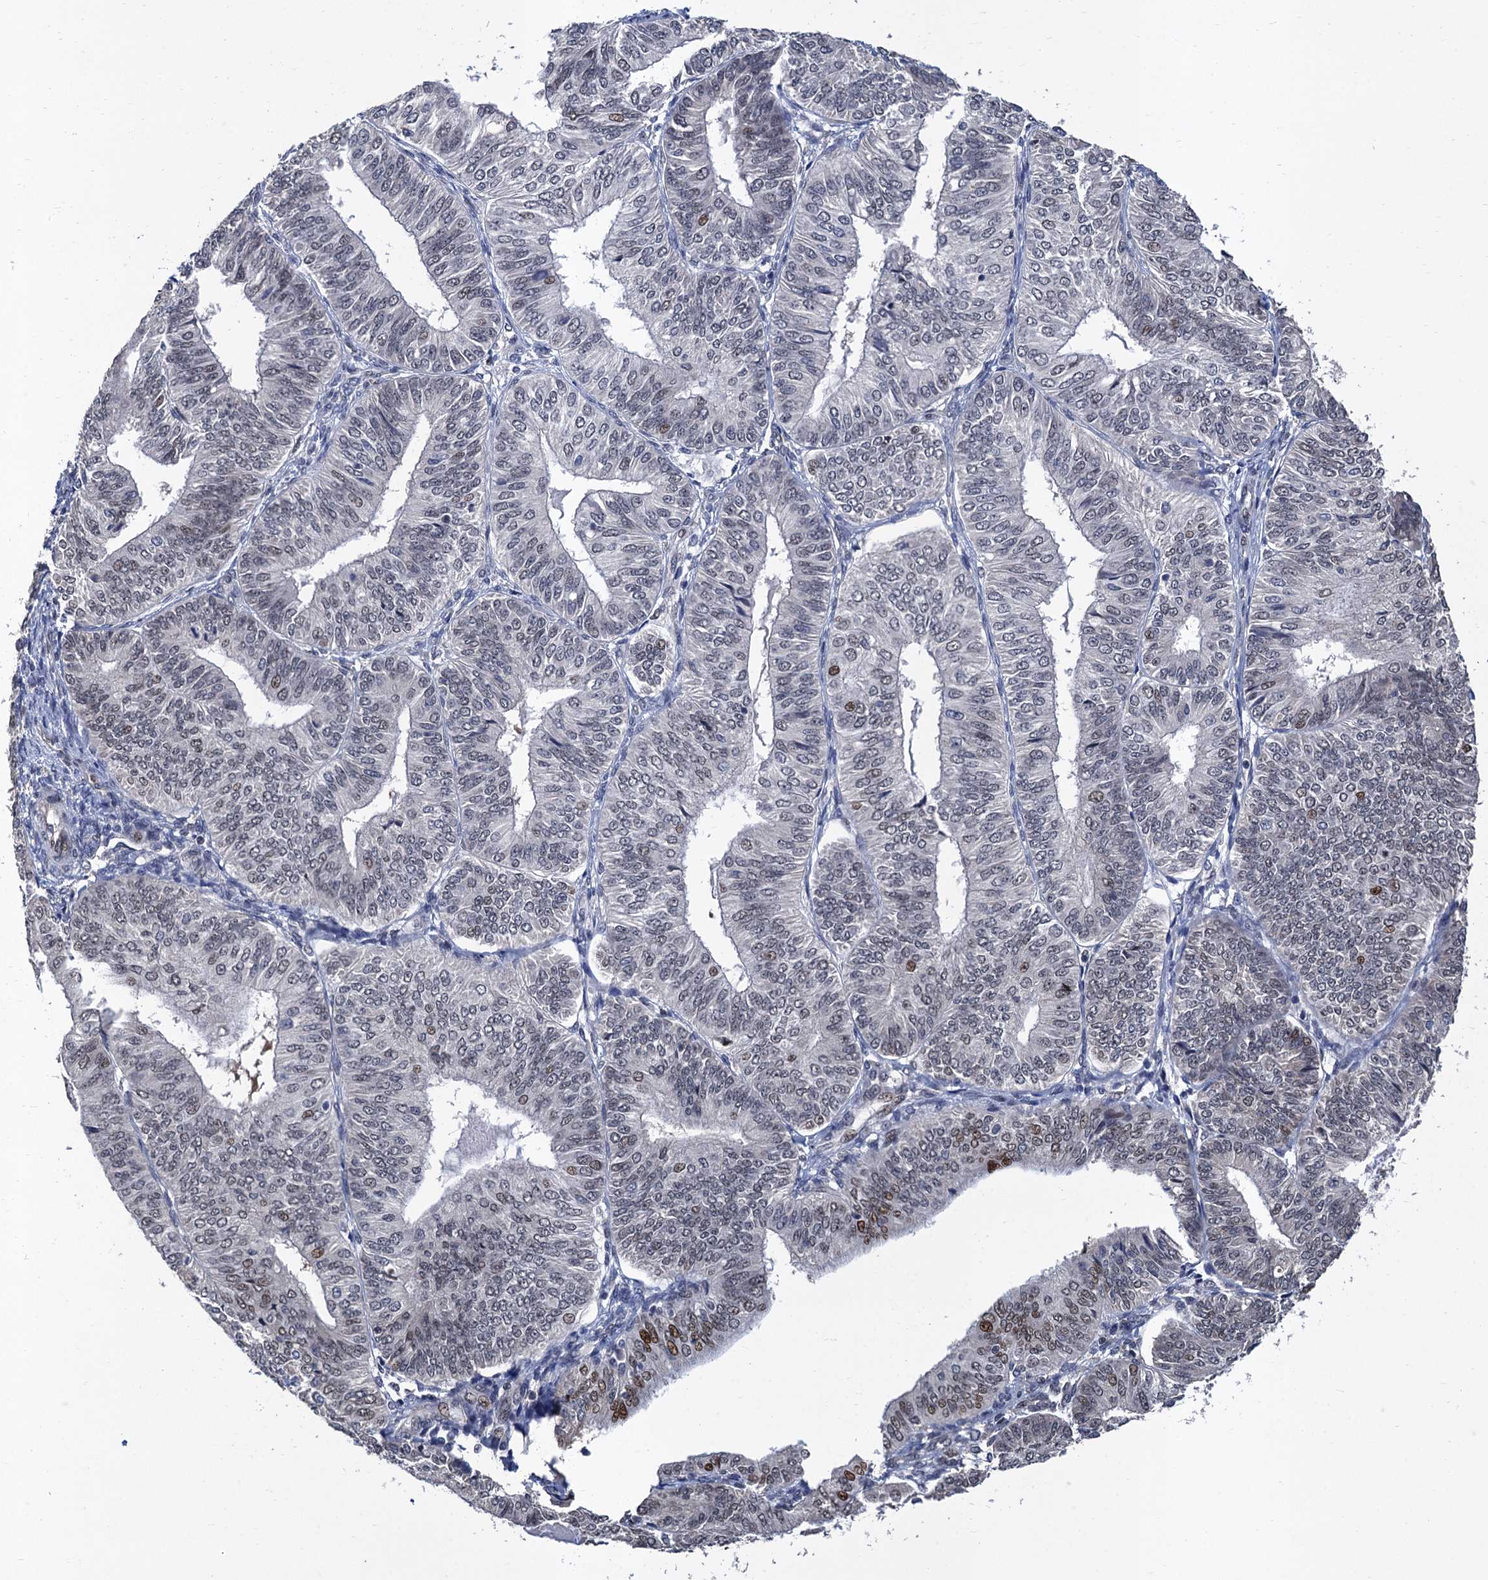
{"staining": {"intensity": "moderate", "quantity": "<25%", "location": "nuclear"}, "tissue": "endometrial cancer", "cell_type": "Tumor cells", "image_type": "cancer", "snomed": [{"axis": "morphology", "description": "Adenocarcinoma, NOS"}, {"axis": "topography", "description": "Endometrium"}], "caption": "About <25% of tumor cells in endometrial cancer (adenocarcinoma) display moderate nuclear protein positivity as visualized by brown immunohistochemical staining.", "gene": "TSEN34", "patient": {"sex": "female", "age": 58}}